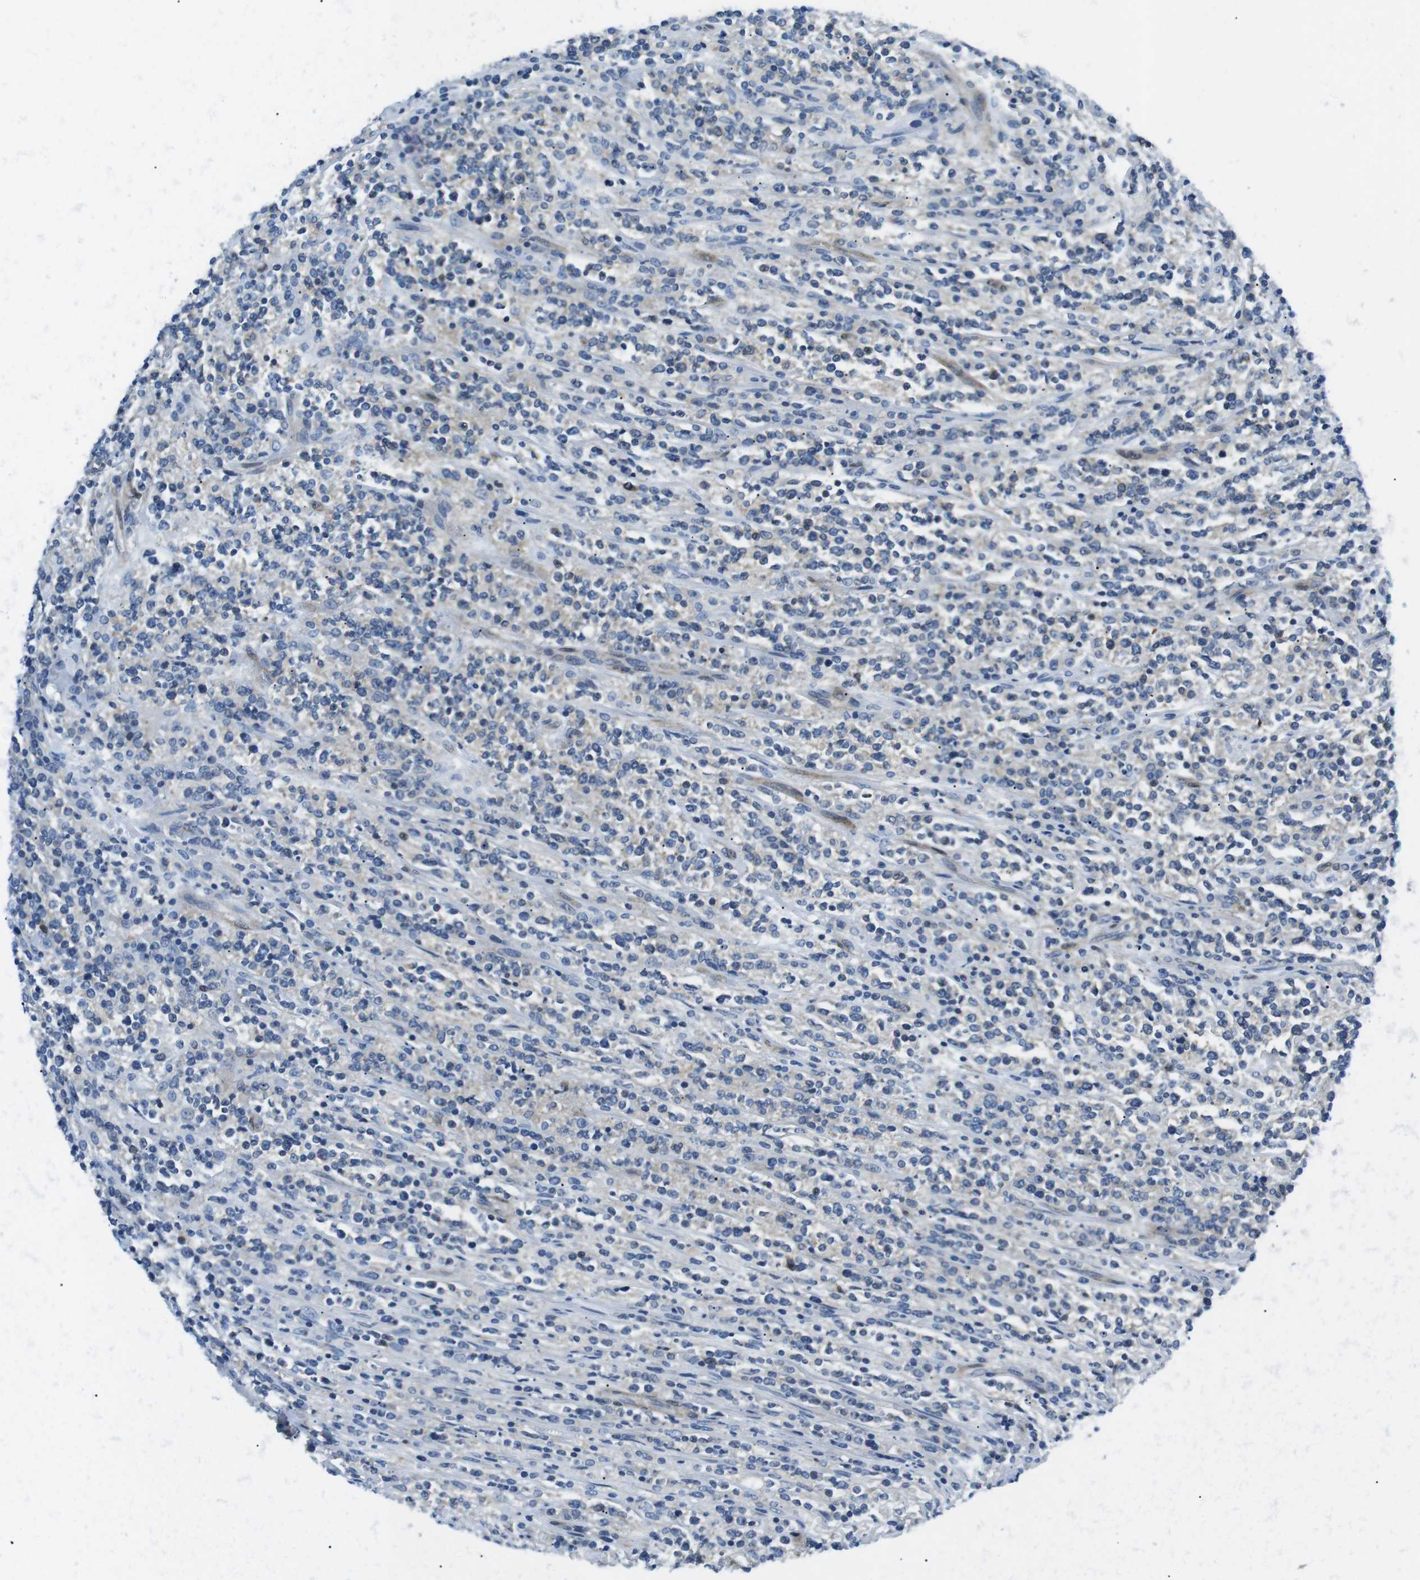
{"staining": {"intensity": "negative", "quantity": "none", "location": "none"}, "tissue": "lymphoma", "cell_type": "Tumor cells", "image_type": "cancer", "snomed": [{"axis": "morphology", "description": "Malignant lymphoma, non-Hodgkin's type, High grade"}, {"axis": "topography", "description": "Soft tissue"}], "caption": "This is an immunohistochemistry (IHC) micrograph of human lymphoma. There is no expression in tumor cells.", "gene": "PHLDA1", "patient": {"sex": "male", "age": 18}}